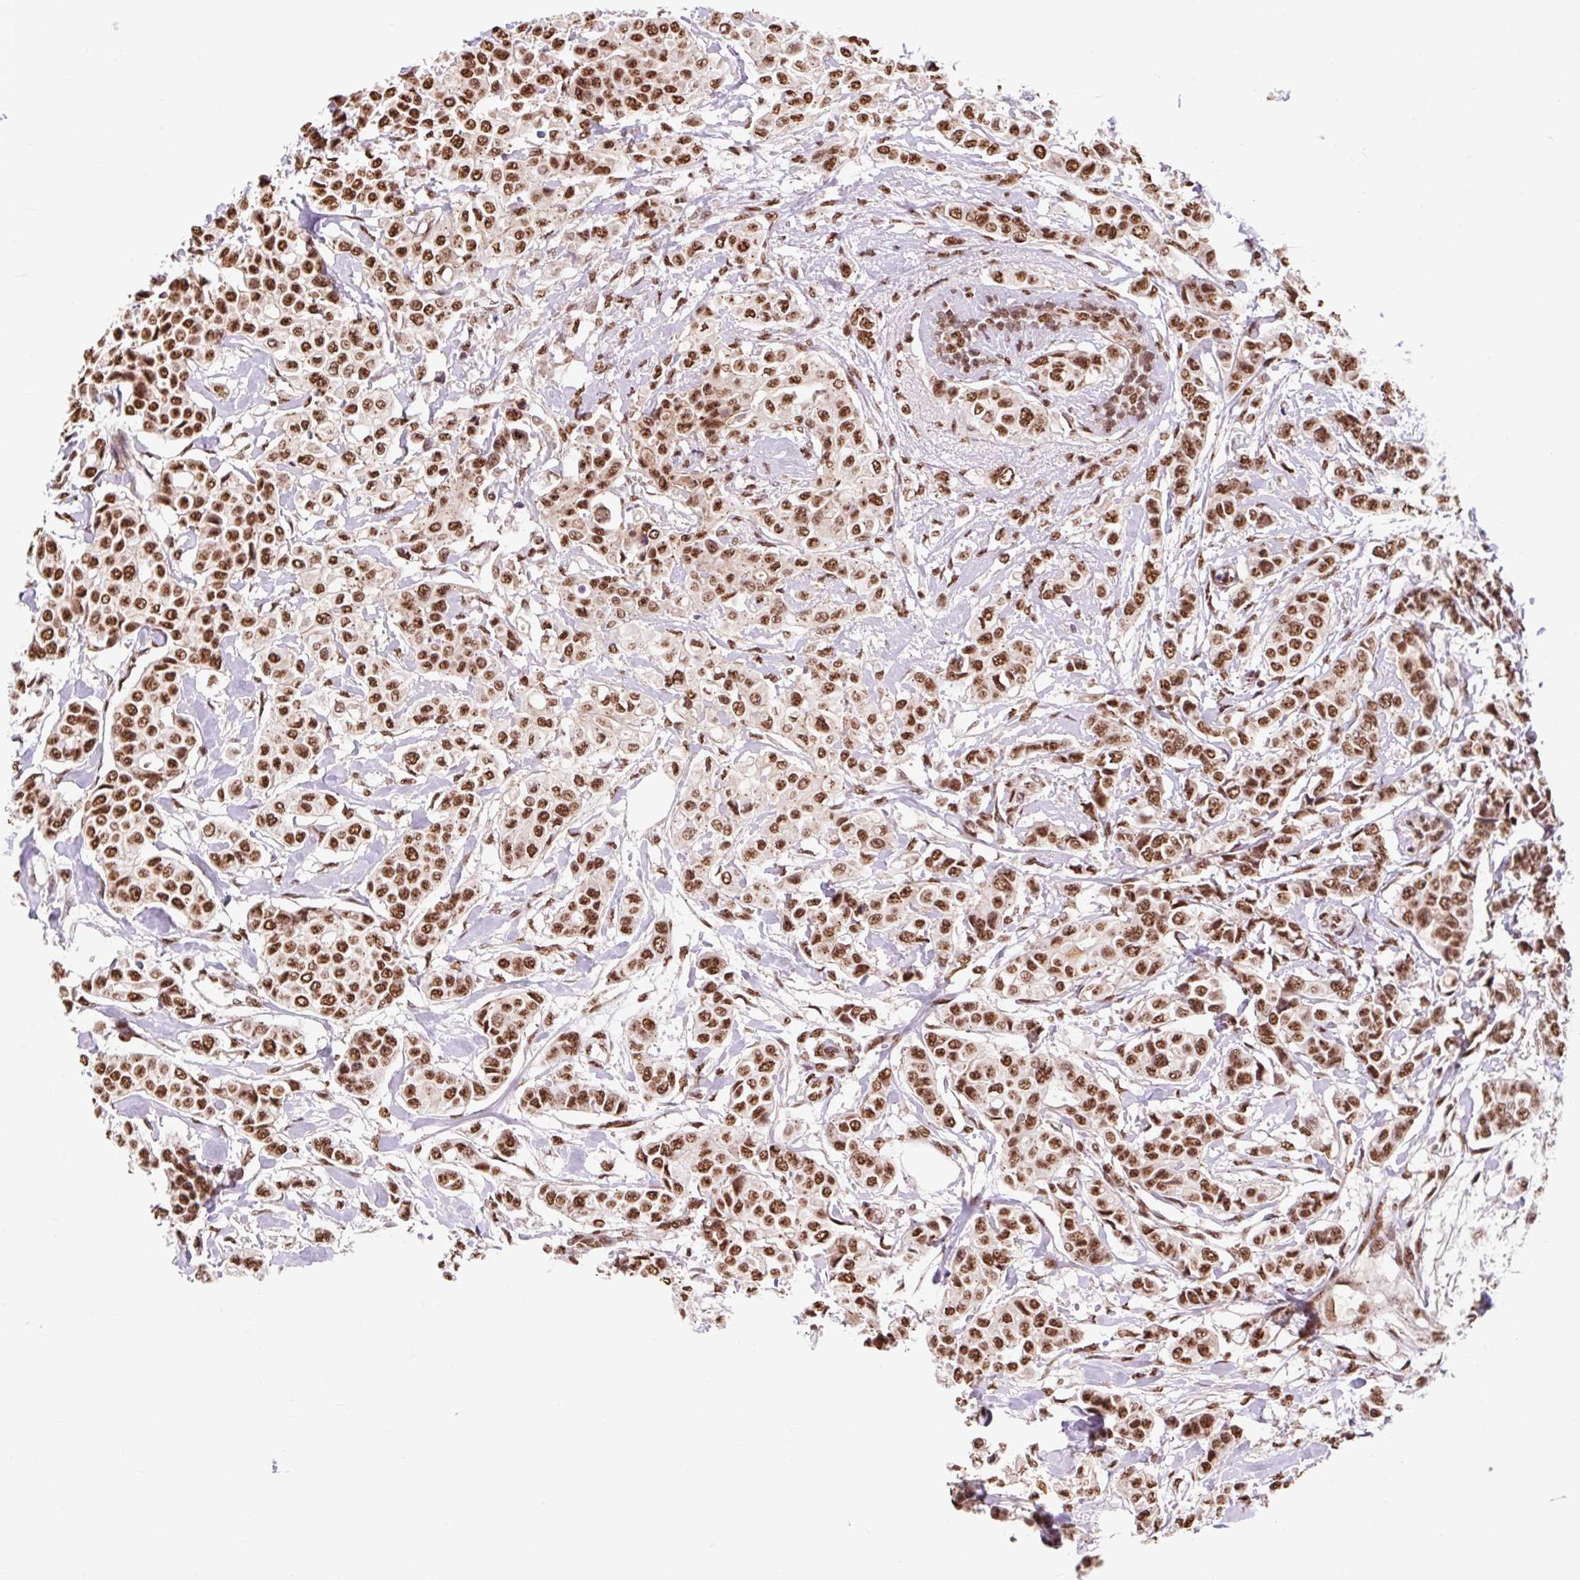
{"staining": {"intensity": "strong", "quantity": ">75%", "location": "nuclear"}, "tissue": "breast cancer", "cell_type": "Tumor cells", "image_type": "cancer", "snomed": [{"axis": "morphology", "description": "Lobular carcinoma"}, {"axis": "topography", "description": "Breast"}], "caption": "A high amount of strong nuclear staining is appreciated in approximately >75% of tumor cells in breast cancer (lobular carcinoma) tissue.", "gene": "BICRA", "patient": {"sex": "female", "age": 51}}